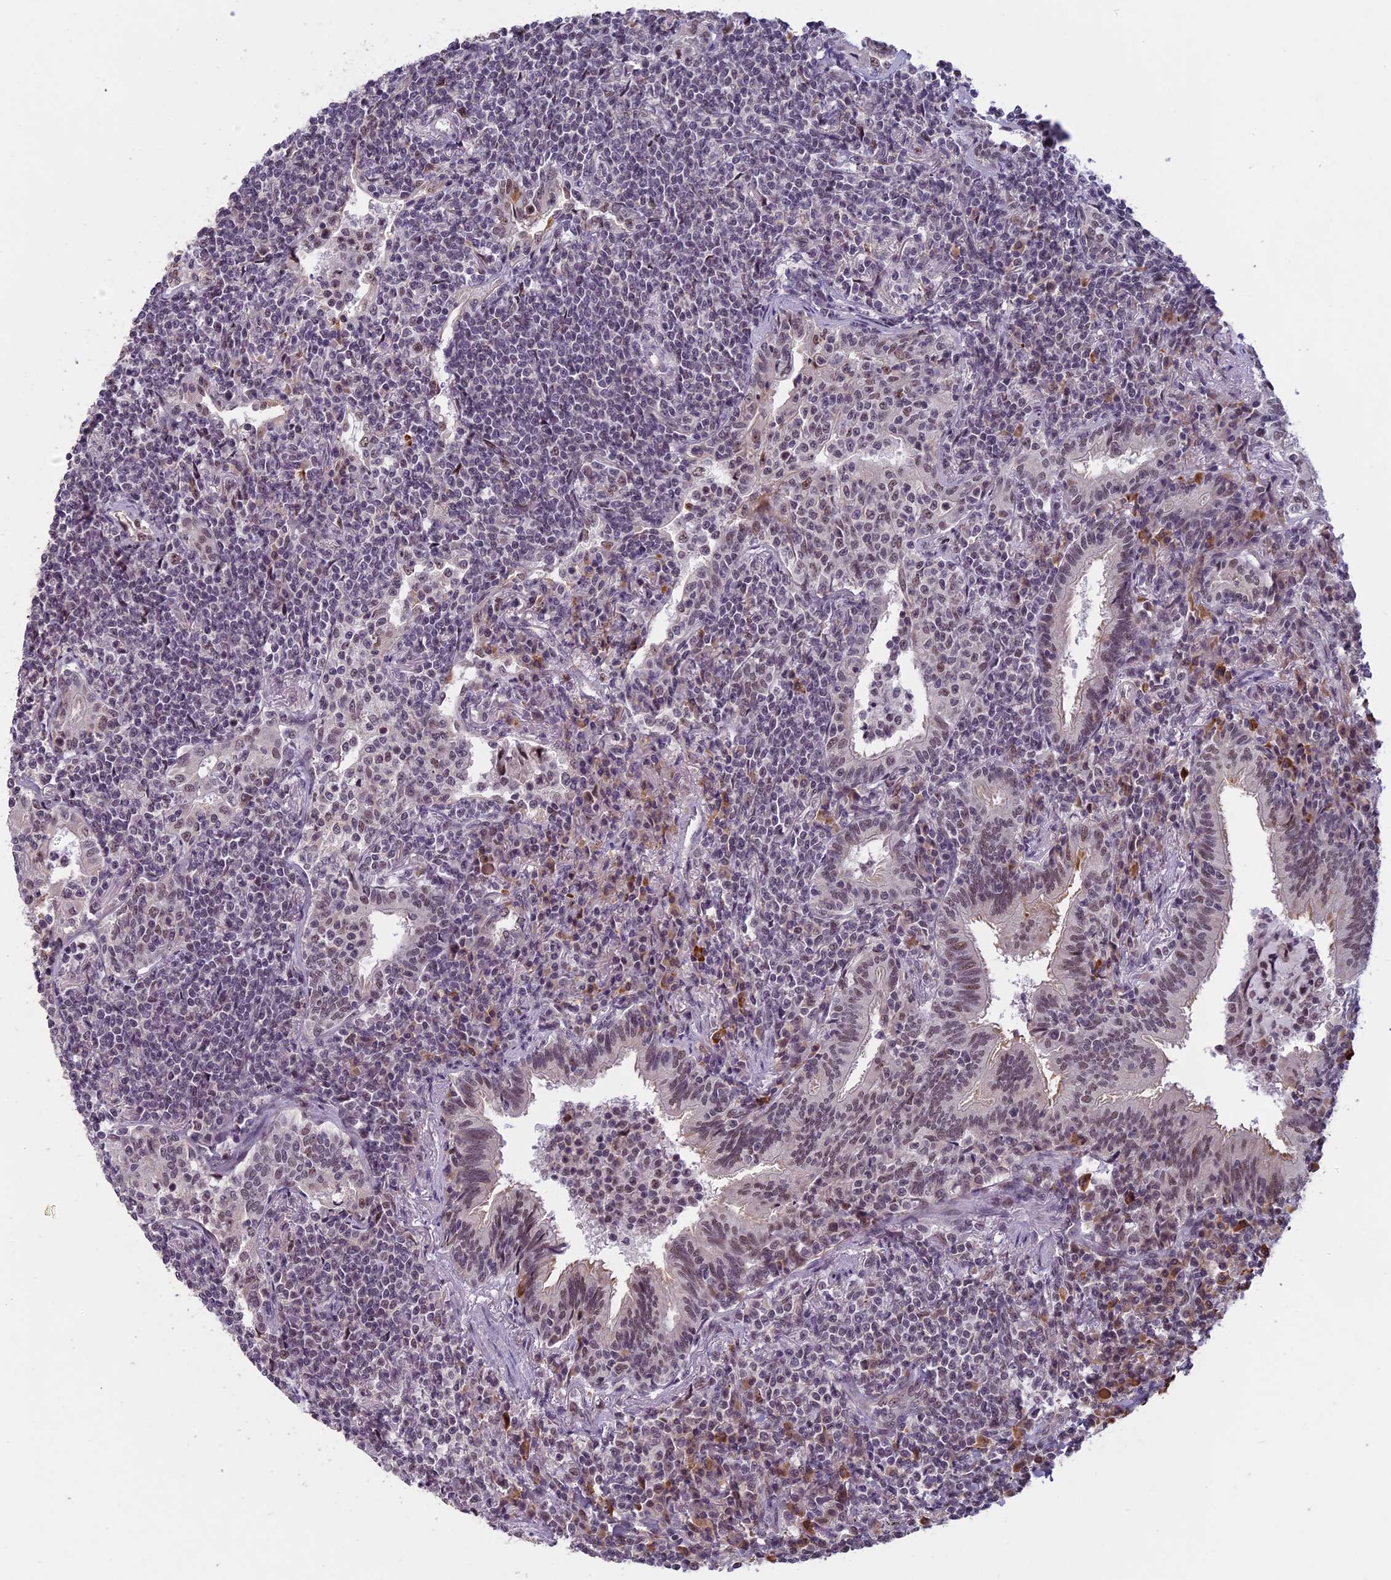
{"staining": {"intensity": "negative", "quantity": "none", "location": "none"}, "tissue": "lymphoma", "cell_type": "Tumor cells", "image_type": "cancer", "snomed": [{"axis": "morphology", "description": "Malignant lymphoma, non-Hodgkin's type, Low grade"}, {"axis": "topography", "description": "Lung"}], "caption": "IHC image of neoplastic tissue: human low-grade malignant lymphoma, non-Hodgkin's type stained with DAB reveals no significant protein positivity in tumor cells. (DAB IHC visualized using brightfield microscopy, high magnification).", "gene": "MORF4L1", "patient": {"sex": "female", "age": 71}}